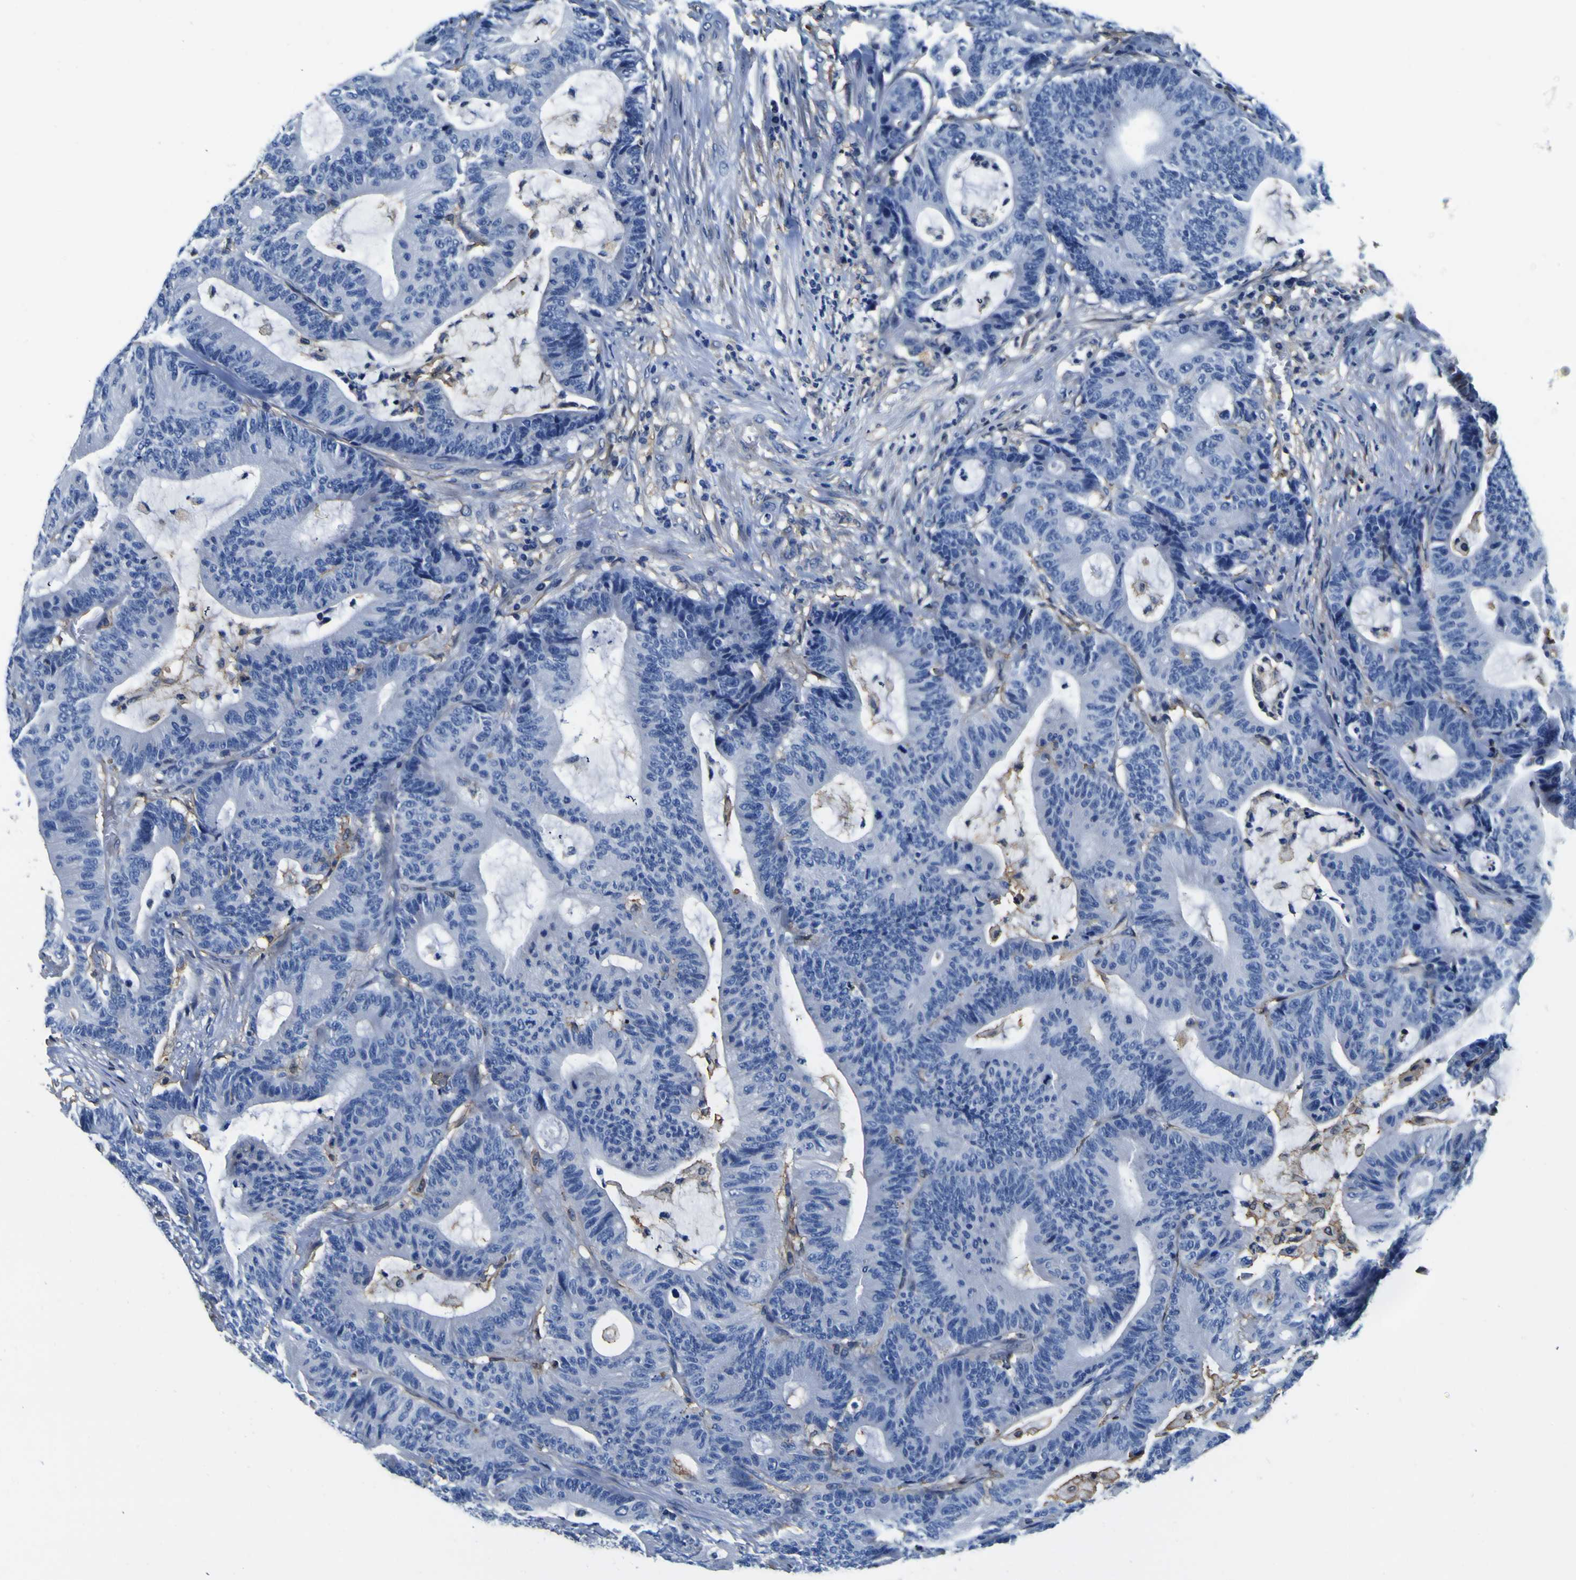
{"staining": {"intensity": "negative", "quantity": "none", "location": "none"}, "tissue": "colorectal cancer", "cell_type": "Tumor cells", "image_type": "cancer", "snomed": [{"axis": "morphology", "description": "Adenocarcinoma, NOS"}, {"axis": "topography", "description": "Colon"}], "caption": "IHC of human colorectal cancer (adenocarcinoma) displays no staining in tumor cells. (DAB (3,3'-diaminobenzidine) immunohistochemistry visualized using brightfield microscopy, high magnification).", "gene": "PXDN", "patient": {"sex": "female", "age": 84}}